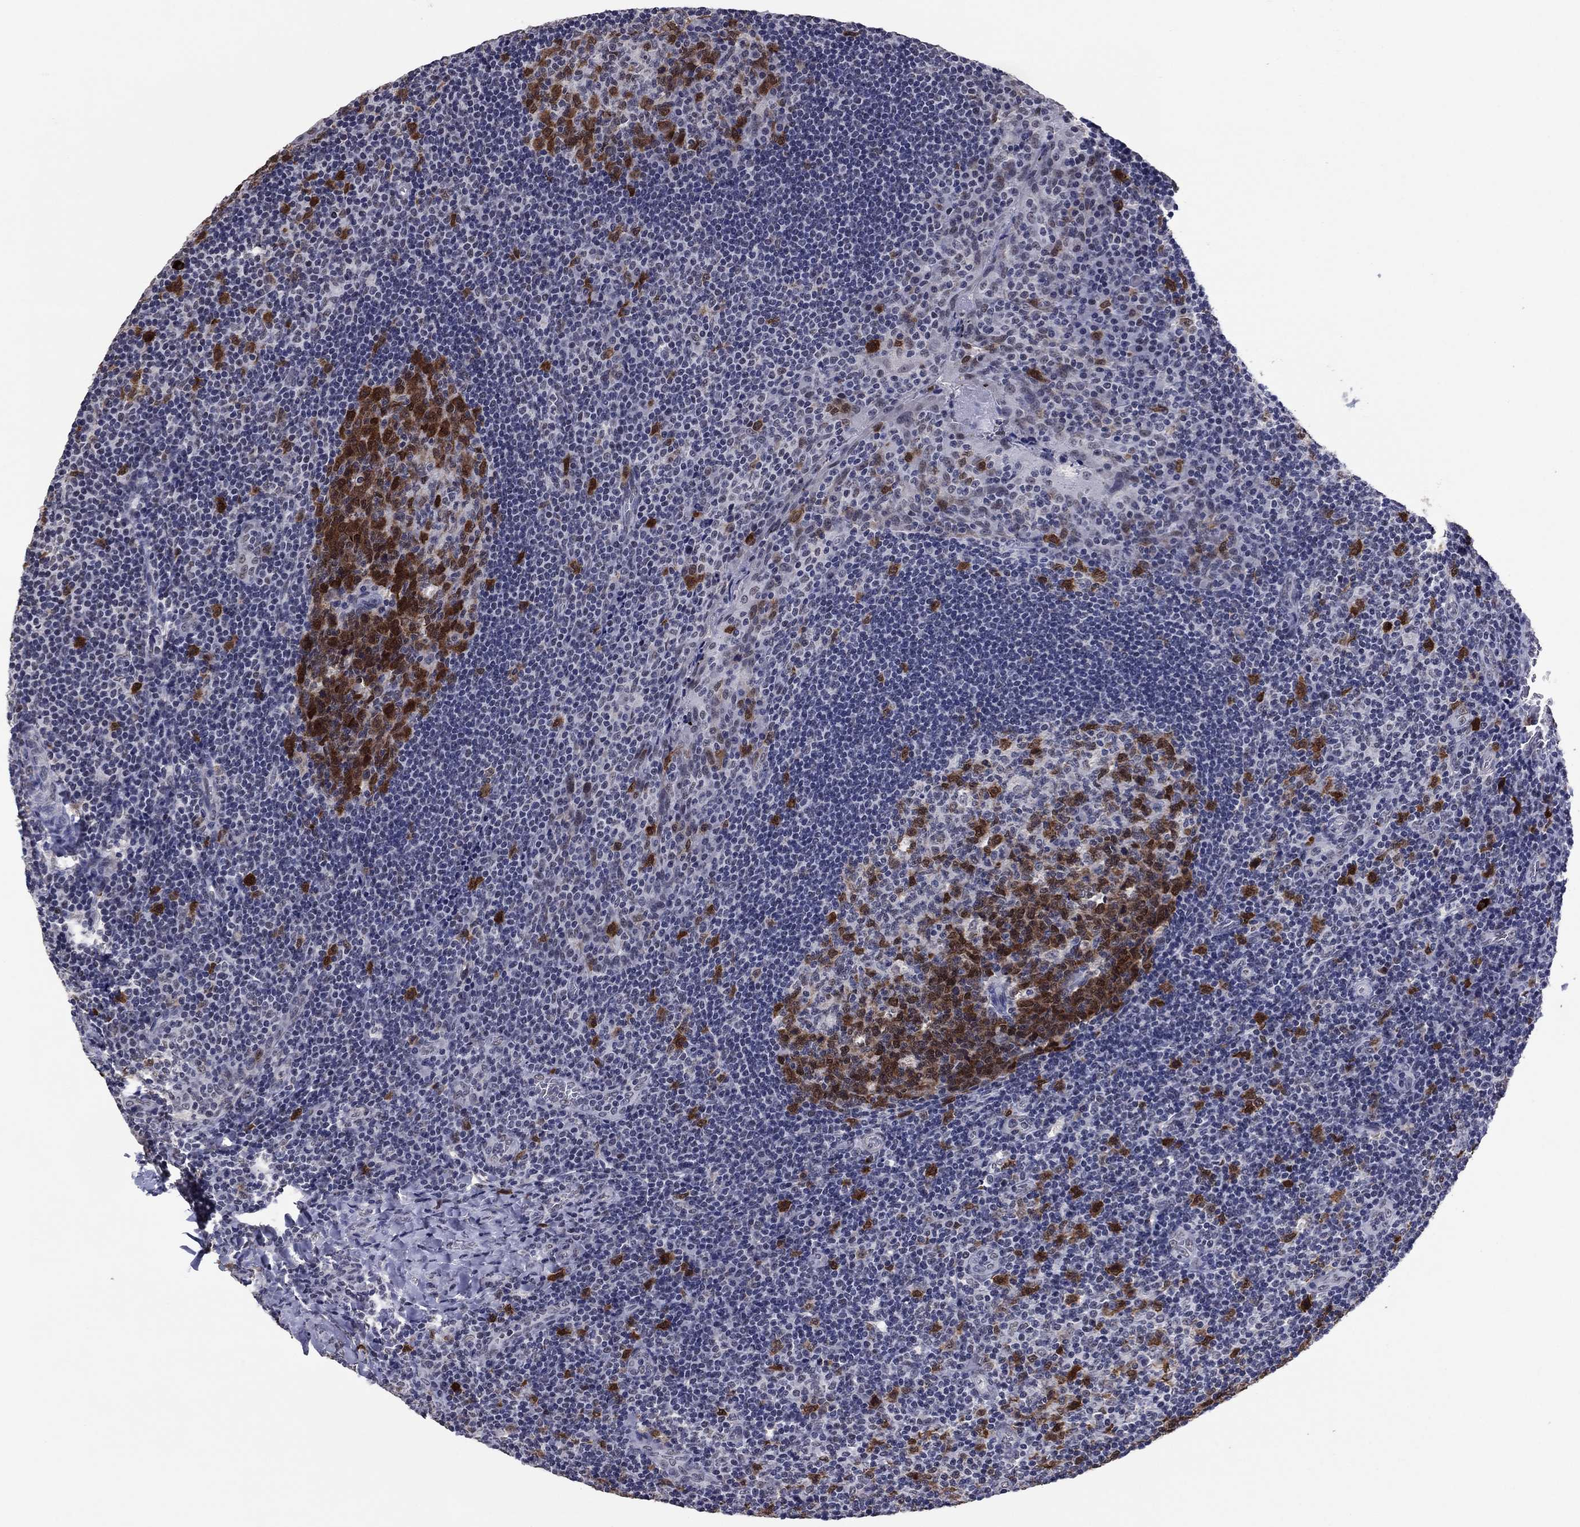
{"staining": {"intensity": "strong", "quantity": "25%-75%", "location": "cytoplasmic/membranous,nuclear"}, "tissue": "tonsil", "cell_type": "Germinal center cells", "image_type": "normal", "snomed": [{"axis": "morphology", "description": "Normal tissue, NOS"}, {"axis": "topography", "description": "Tonsil"}], "caption": "Protein staining demonstrates strong cytoplasmic/membranous,nuclear expression in about 25%-75% of germinal center cells in benign tonsil. (Stains: DAB (3,3'-diaminobenzidine) in brown, nuclei in blue, Microscopy: brightfield microscopy at high magnification).", "gene": "TYMS", "patient": {"sex": "male", "age": 17}}